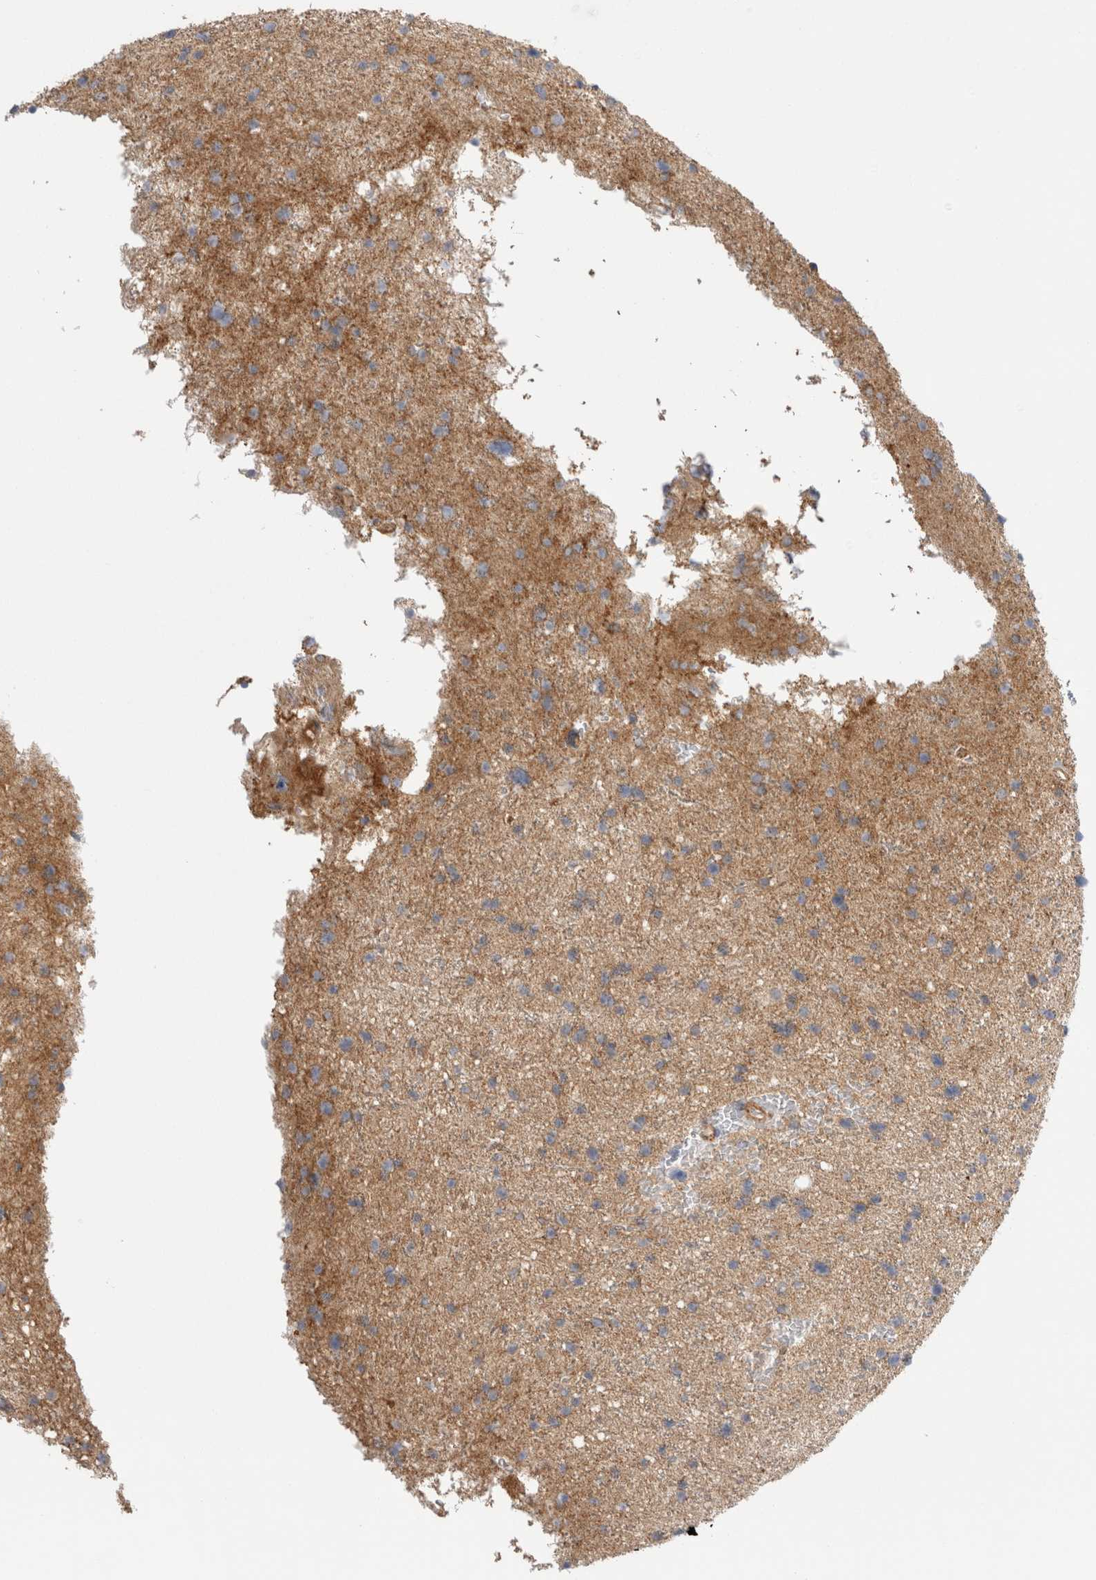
{"staining": {"intensity": "moderate", "quantity": "<25%", "location": "cytoplasmic/membranous"}, "tissue": "glioma", "cell_type": "Tumor cells", "image_type": "cancer", "snomed": [{"axis": "morphology", "description": "Glioma, malignant, Low grade"}, {"axis": "topography", "description": "Brain"}], "caption": "Protein staining of glioma tissue reveals moderate cytoplasmic/membranous staining in approximately <25% of tumor cells.", "gene": "TAFA5", "patient": {"sex": "female", "age": 37}}